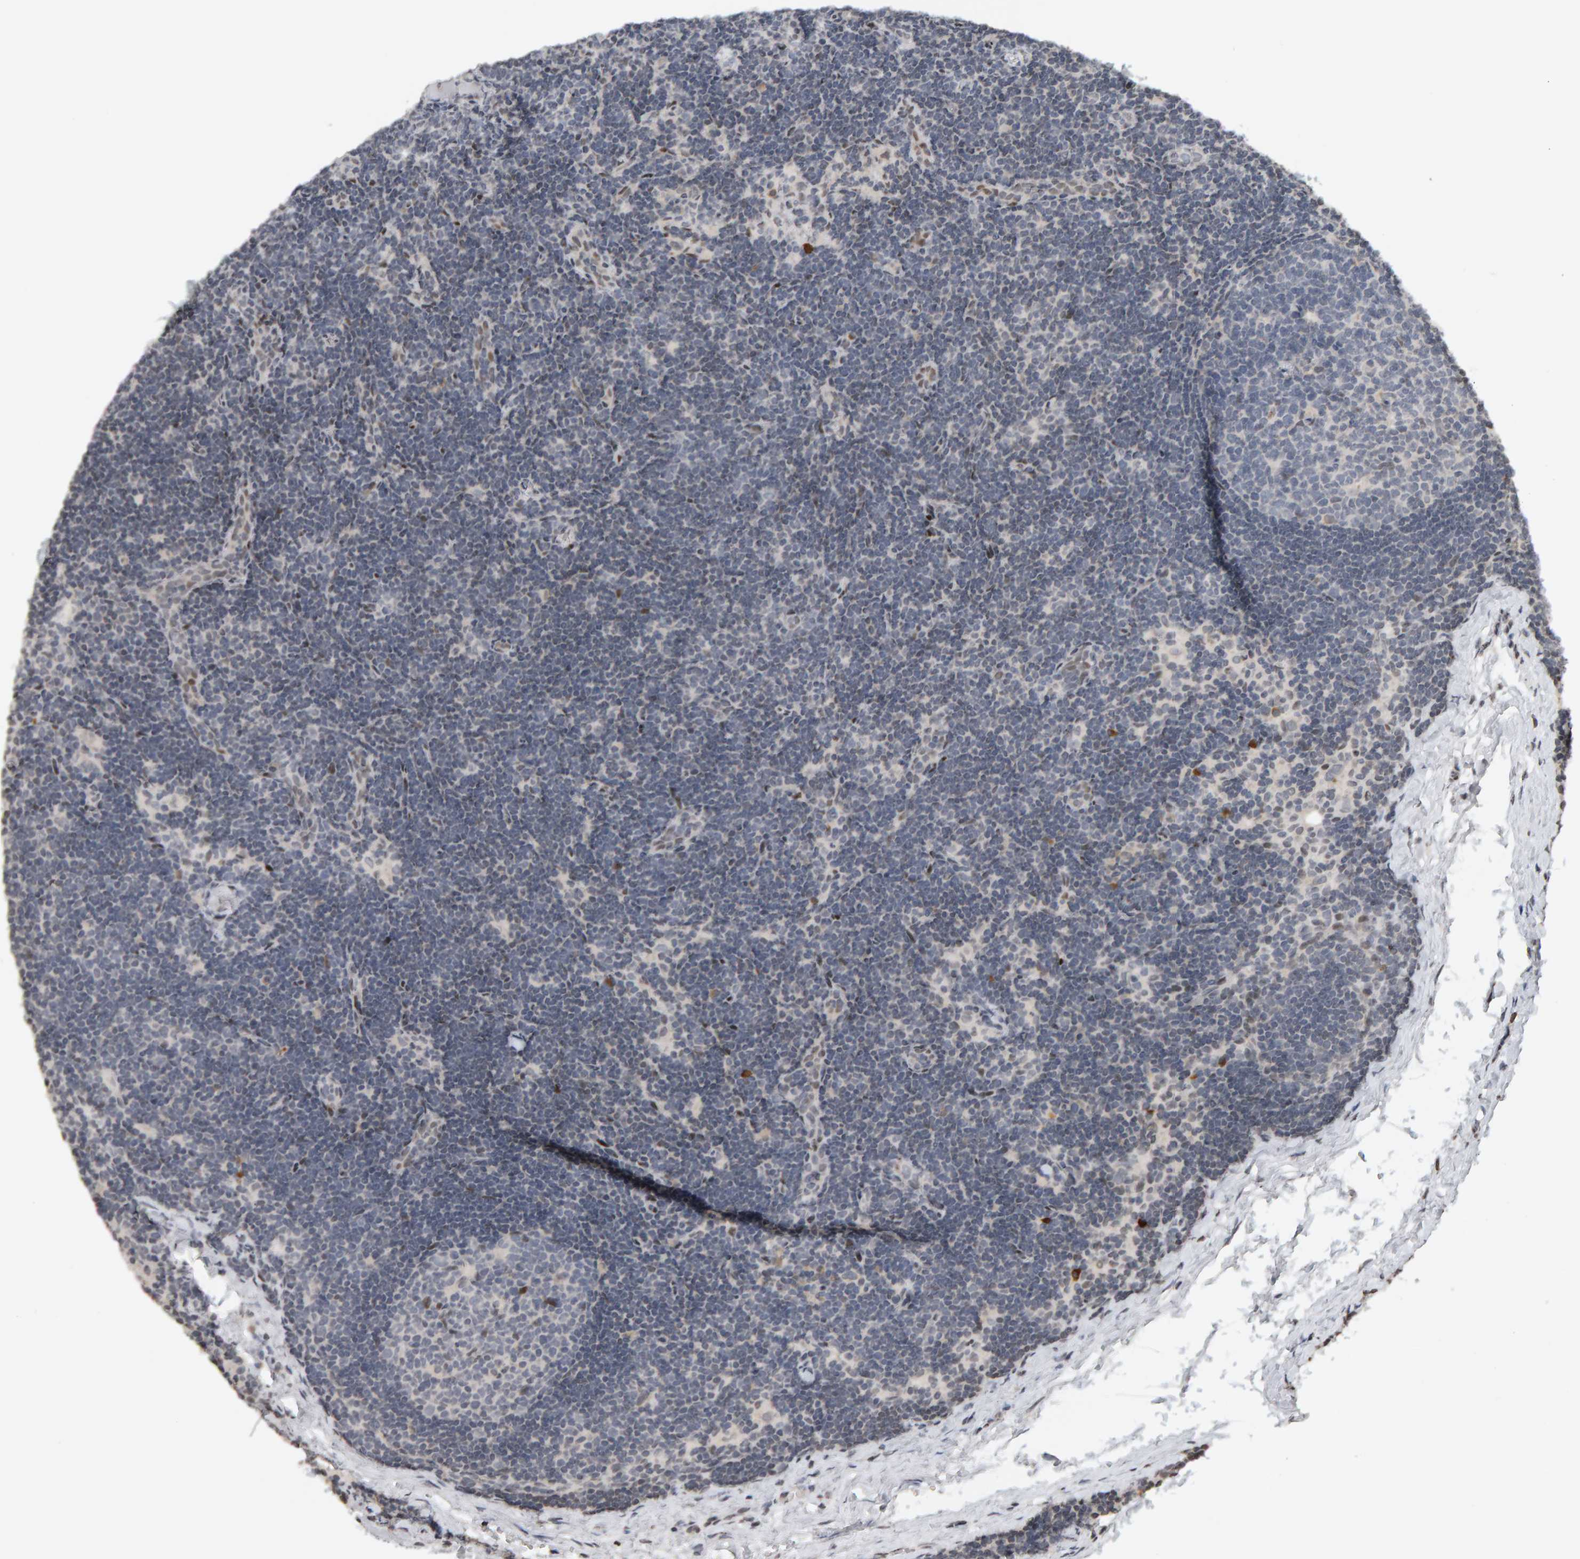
{"staining": {"intensity": "weak", "quantity": "<25%", "location": "nuclear"}, "tissue": "lymph node", "cell_type": "Germinal center cells", "image_type": "normal", "snomed": [{"axis": "morphology", "description": "Normal tissue, NOS"}, {"axis": "topography", "description": "Lymph node"}], "caption": "IHC image of unremarkable lymph node: human lymph node stained with DAB demonstrates no significant protein staining in germinal center cells. (DAB (3,3'-diaminobenzidine) IHC with hematoxylin counter stain).", "gene": "TRAM1", "patient": {"sex": "female", "age": 22}}